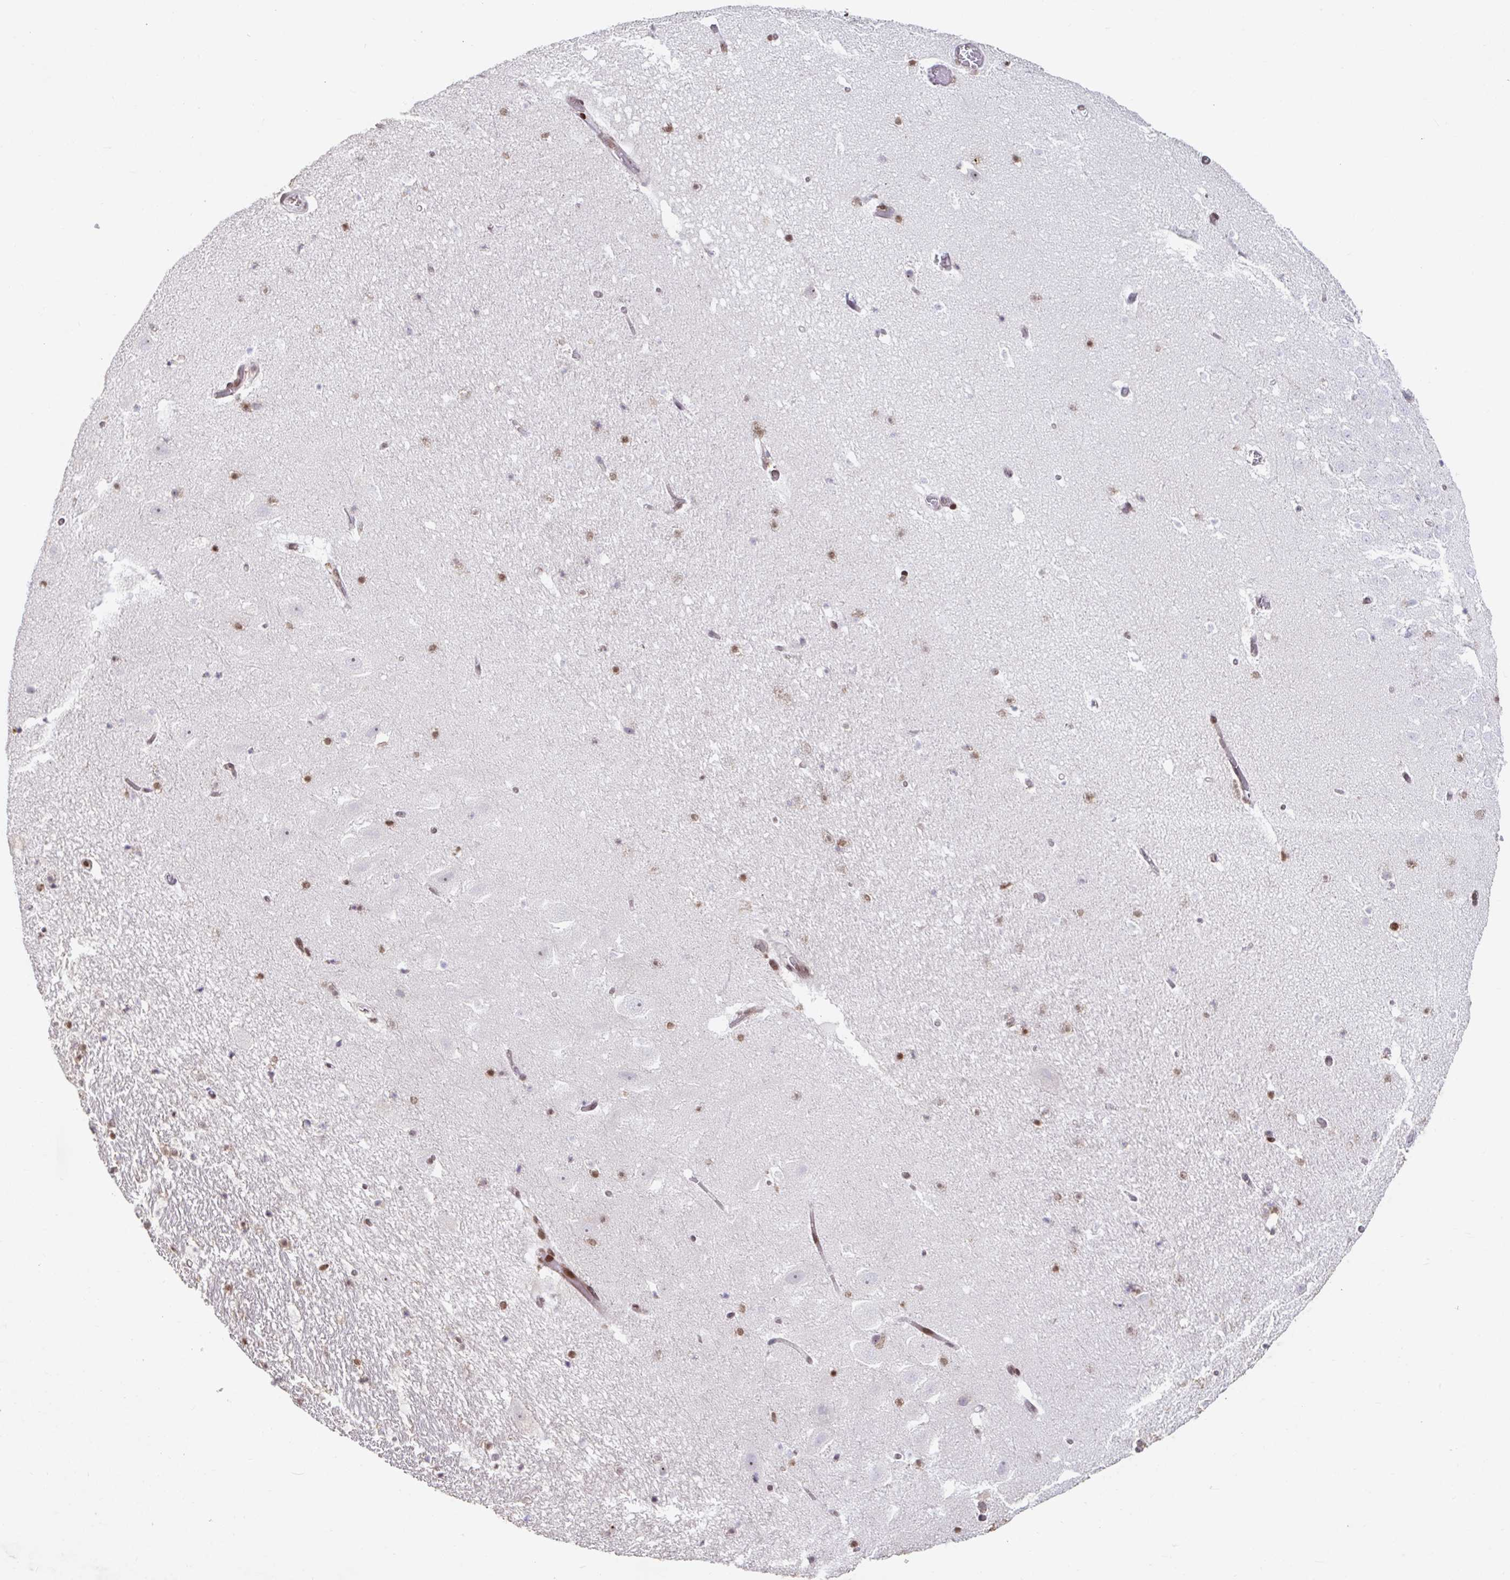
{"staining": {"intensity": "moderate", "quantity": ">75%", "location": "nuclear"}, "tissue": "hippocampus", "cell_type": "Glial cells", "image_type": "normal", "snomed": [{"axis": "morphology", "description": "Normal tissue, NOS"}, {"axis": "topography", "description": "Hippocampus"}], "caption": "A high-resolution image shows IHC staining of benign hippocampus, which displays moderate nuclear staining in approximately >75% of glial cells.", "gene": "C19orf53", "patient": {"sex": "female", "age": 42}}